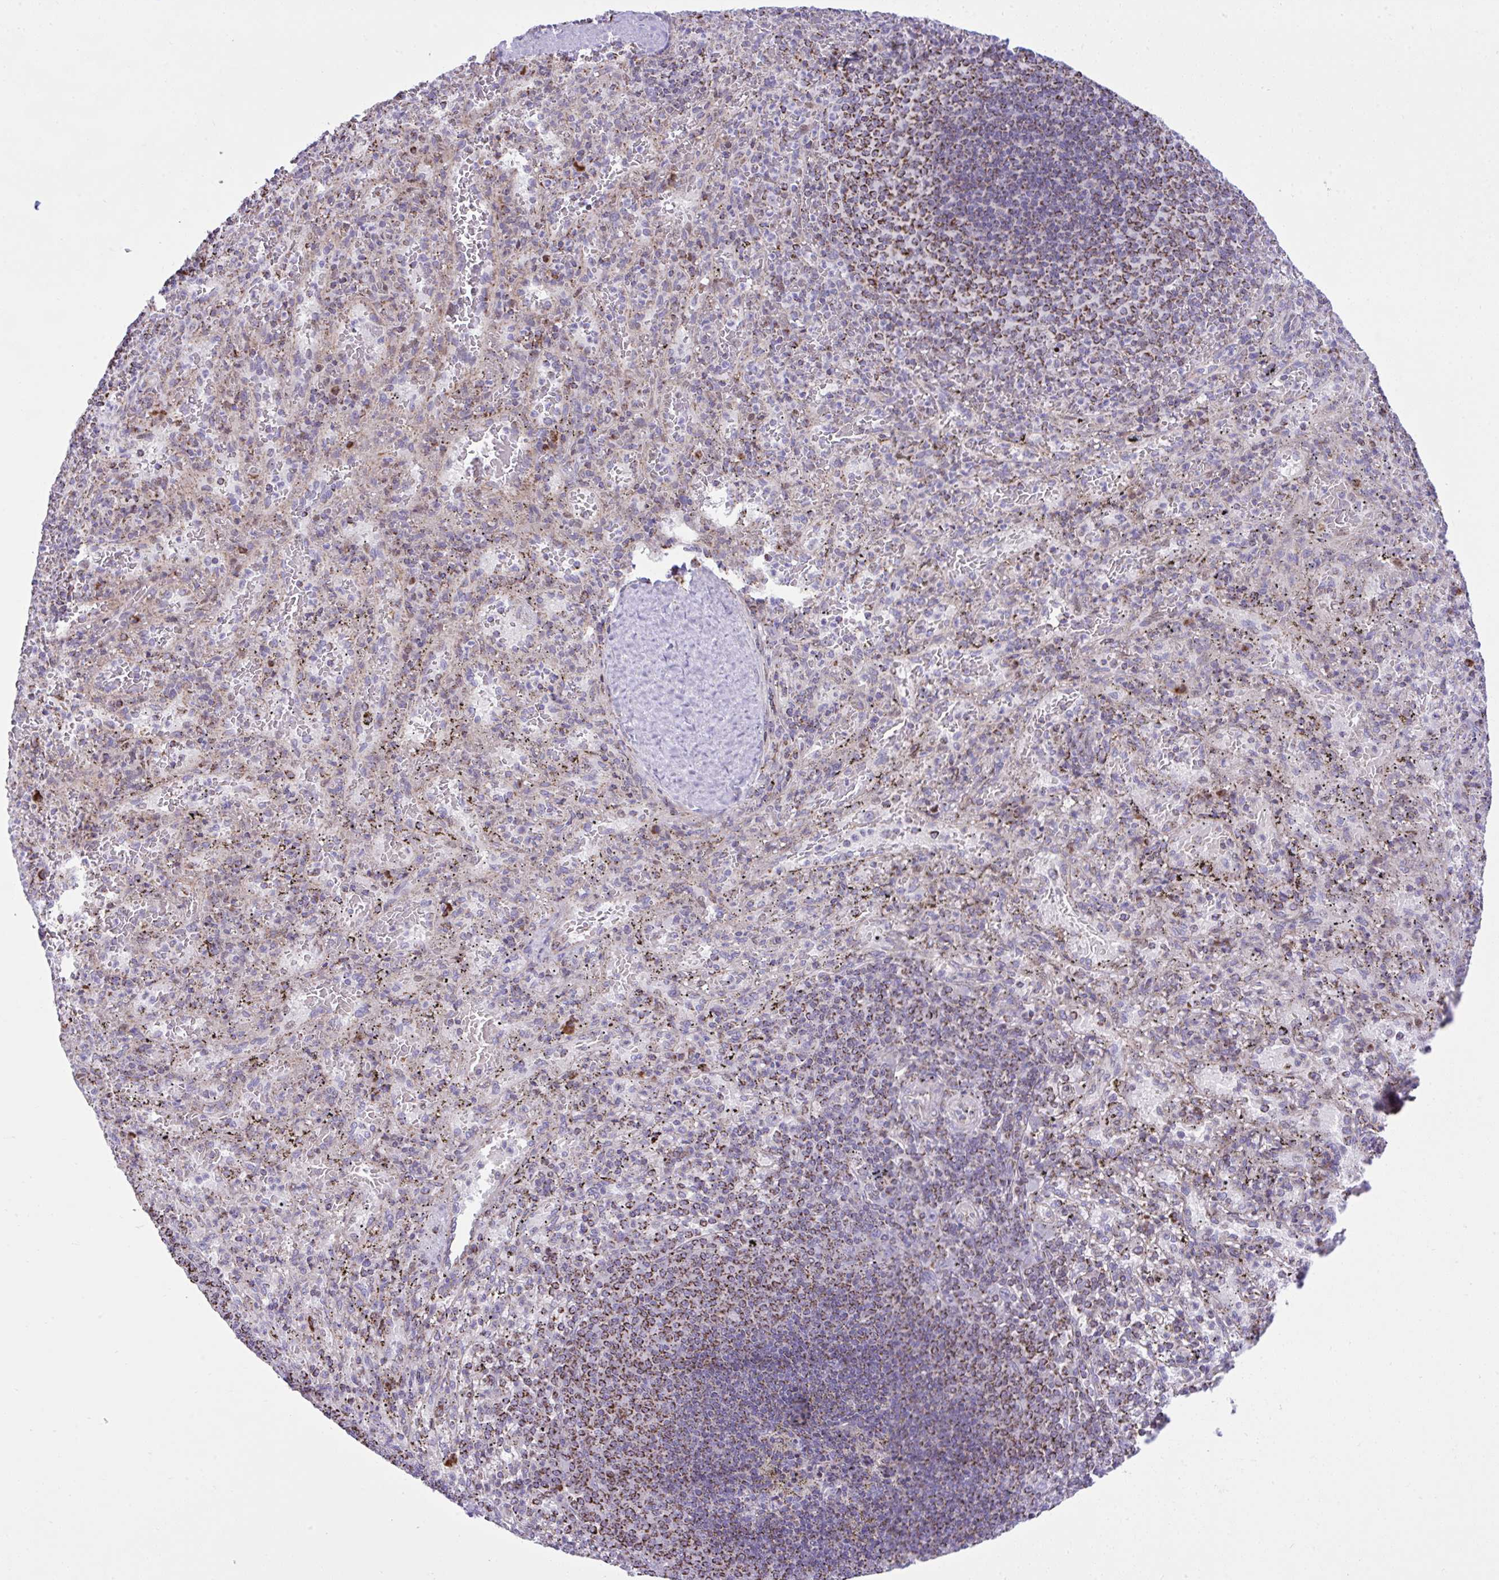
{"staining": {"intensity": "moderate", "quantity": "<25%", "location": "cytoplasmic/membranous"}, "tissue": "spleen", "cell_type": "Cells in red pulp", "image_type": "normal", "snomed": [{"axis": "morphology", "description": "Normal tissue, NOS"}, {"axis": "topography", "description": "Spleen"}], "caption": "Benign spleen exhibits moderate cytoplasmic/membranous expression in approximately <25% of cells in red pulp, visualized by immunohistochemistry.", "gene": "ZNF362", "patient": {"sex": "male", "age": 57}}